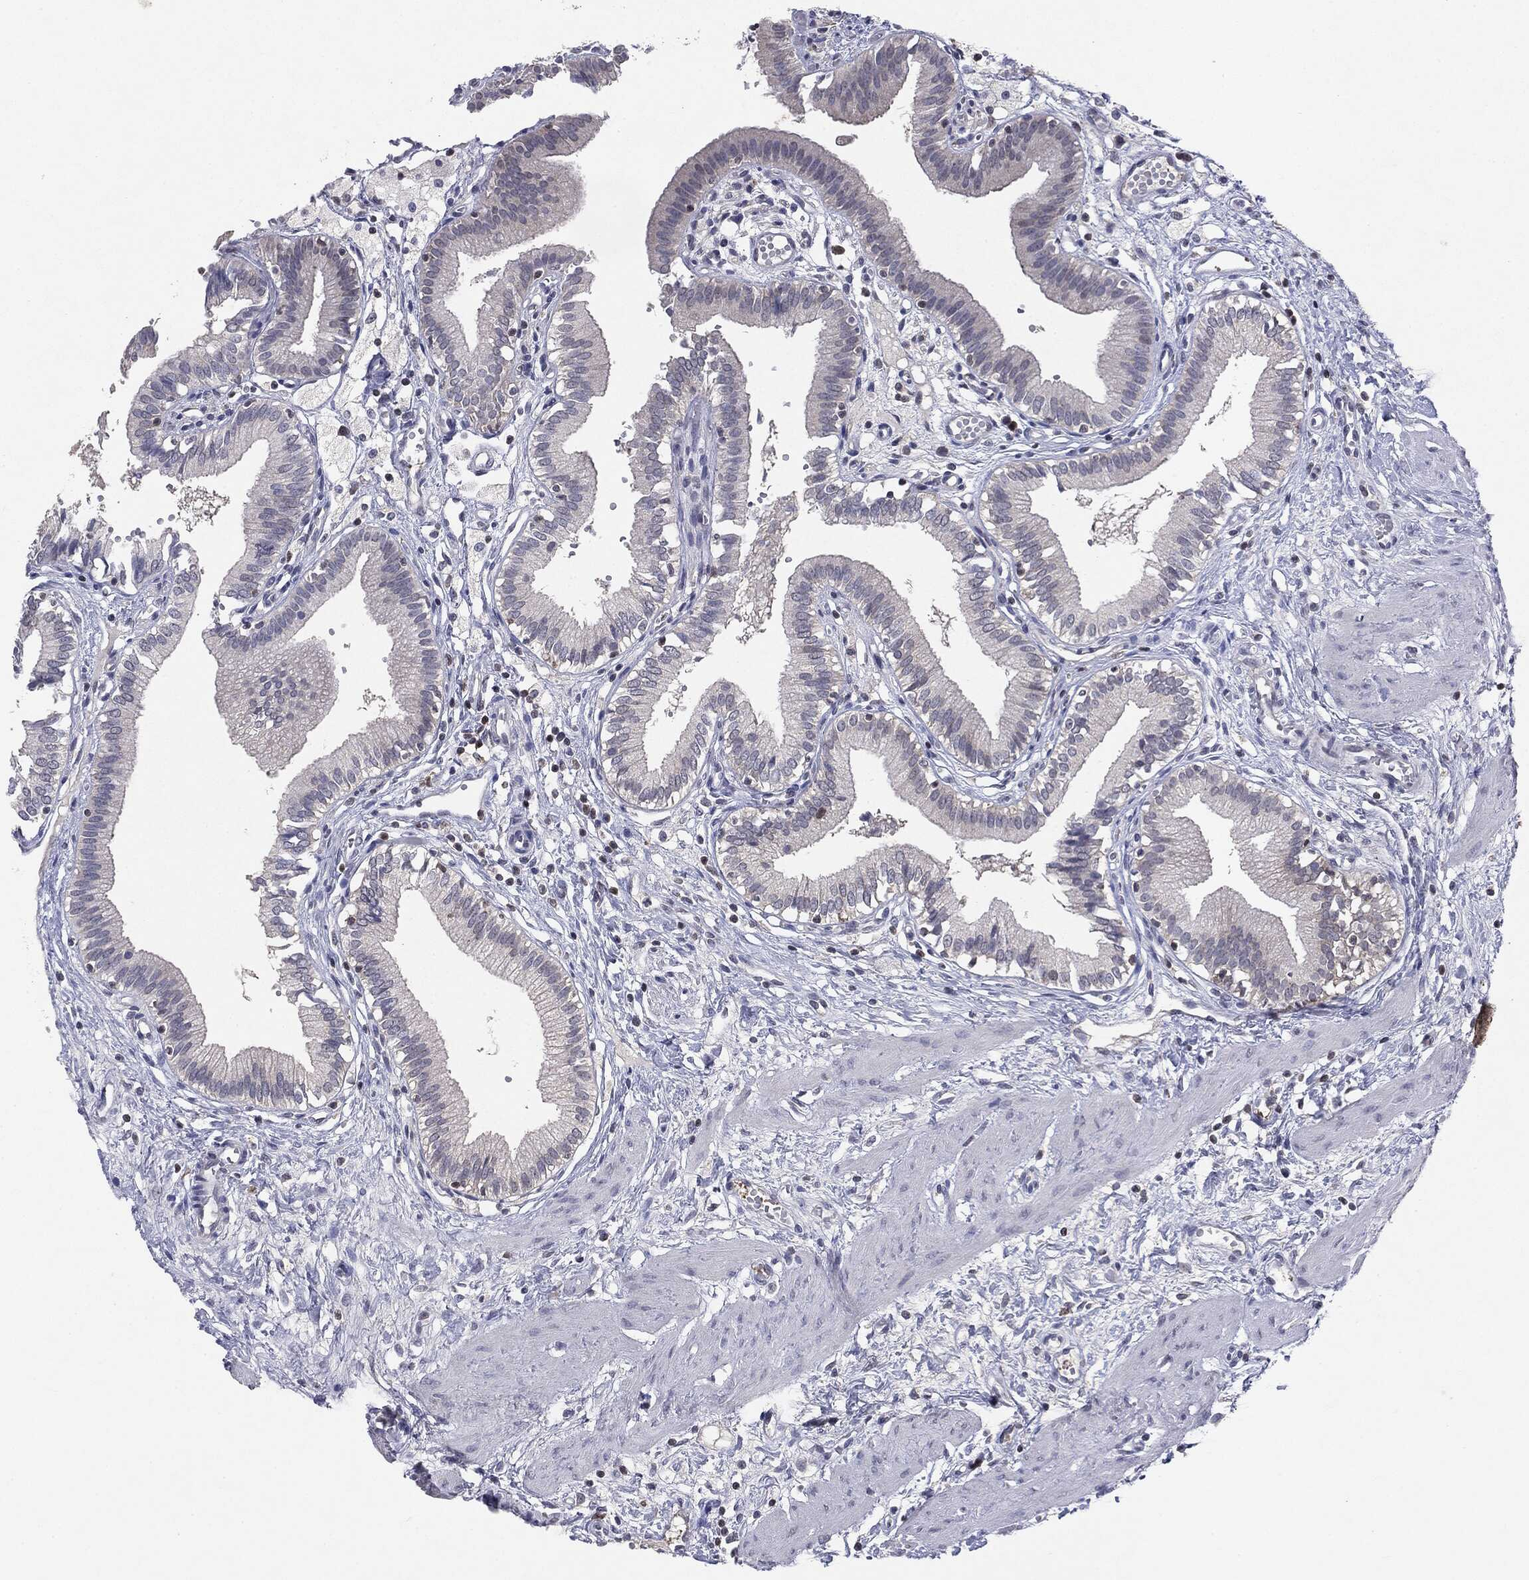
{"staining": {"intensity": "negative", "quantity": "none", "location": "none"}, "tissue": "gallbladder", "cell_type": "Glandular cells", "image_type": "normal", "snomed": [{"axis": "morphology", "description": "Normal tissue, NOS"}, {"axis": "topography", "description": "Gallbladder"}], "caption": "Immunohistochemistry histopathology image of normal gallbladder: gallbladder stained with DAB demonstrates no significant protein positivity in glandular cells.", "gene": "KIF2C", "patient": {"sex": "female", "age": 24}}